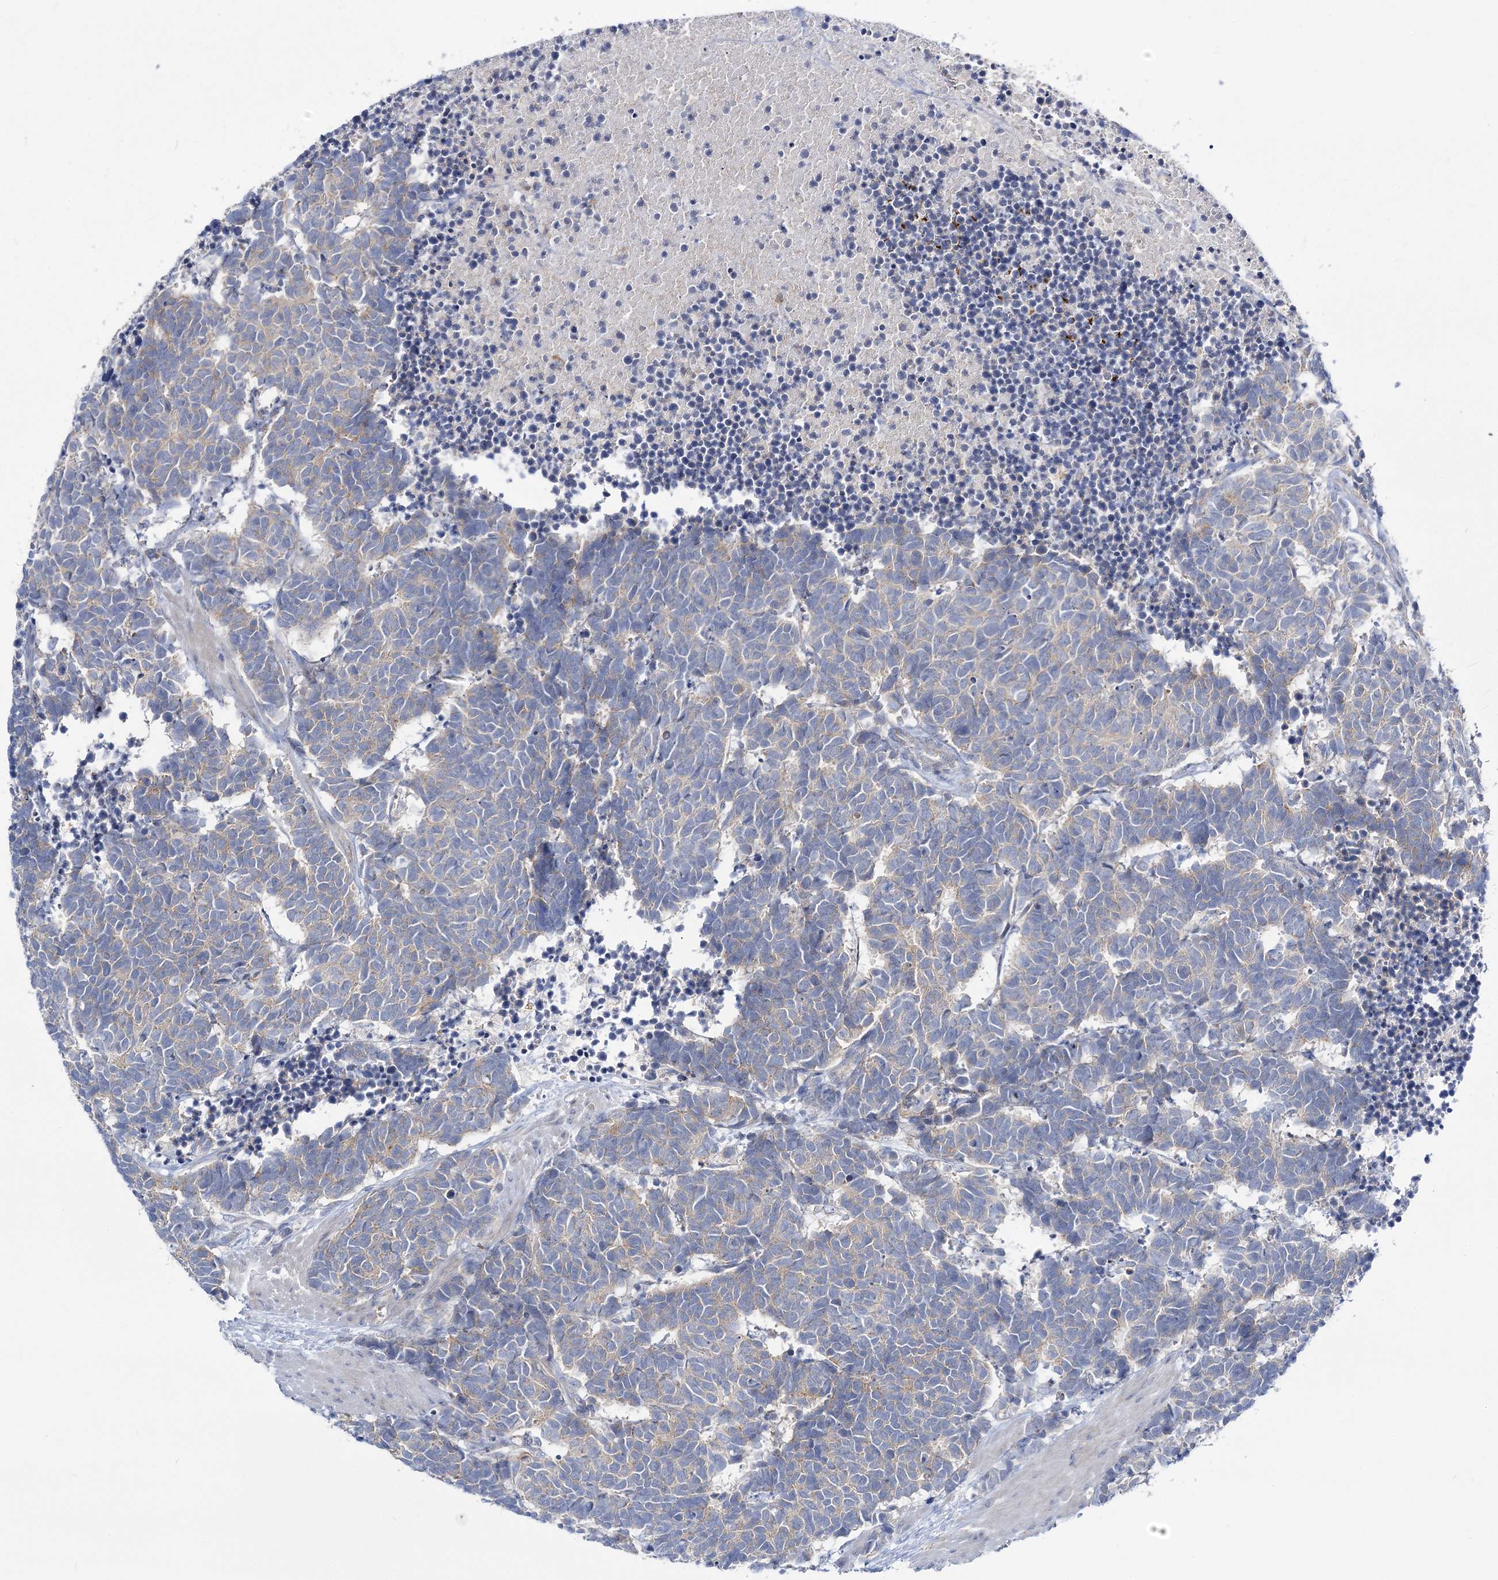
{"staining": {"intensity": "weak", "quantity": "<25%", "location": "cytoplasmic/membranous"}, "tissue": "carcinoid", "cell_type": "Tumor cells", "image_type": "cancer", "snomed": [{"axis": "morphology", "description": "Carcinoma, NOS"}, {"axis": "morphology", "description": "Carcinoid, malignant, NOS"}, {"axis": "topography", "description": "Urinary bladder"}], "caption": "Tumor cells are negative for protein expression in human carcinoid.", "gene": "ATP11B", "patient": {"sex": "male", "age": 57}}